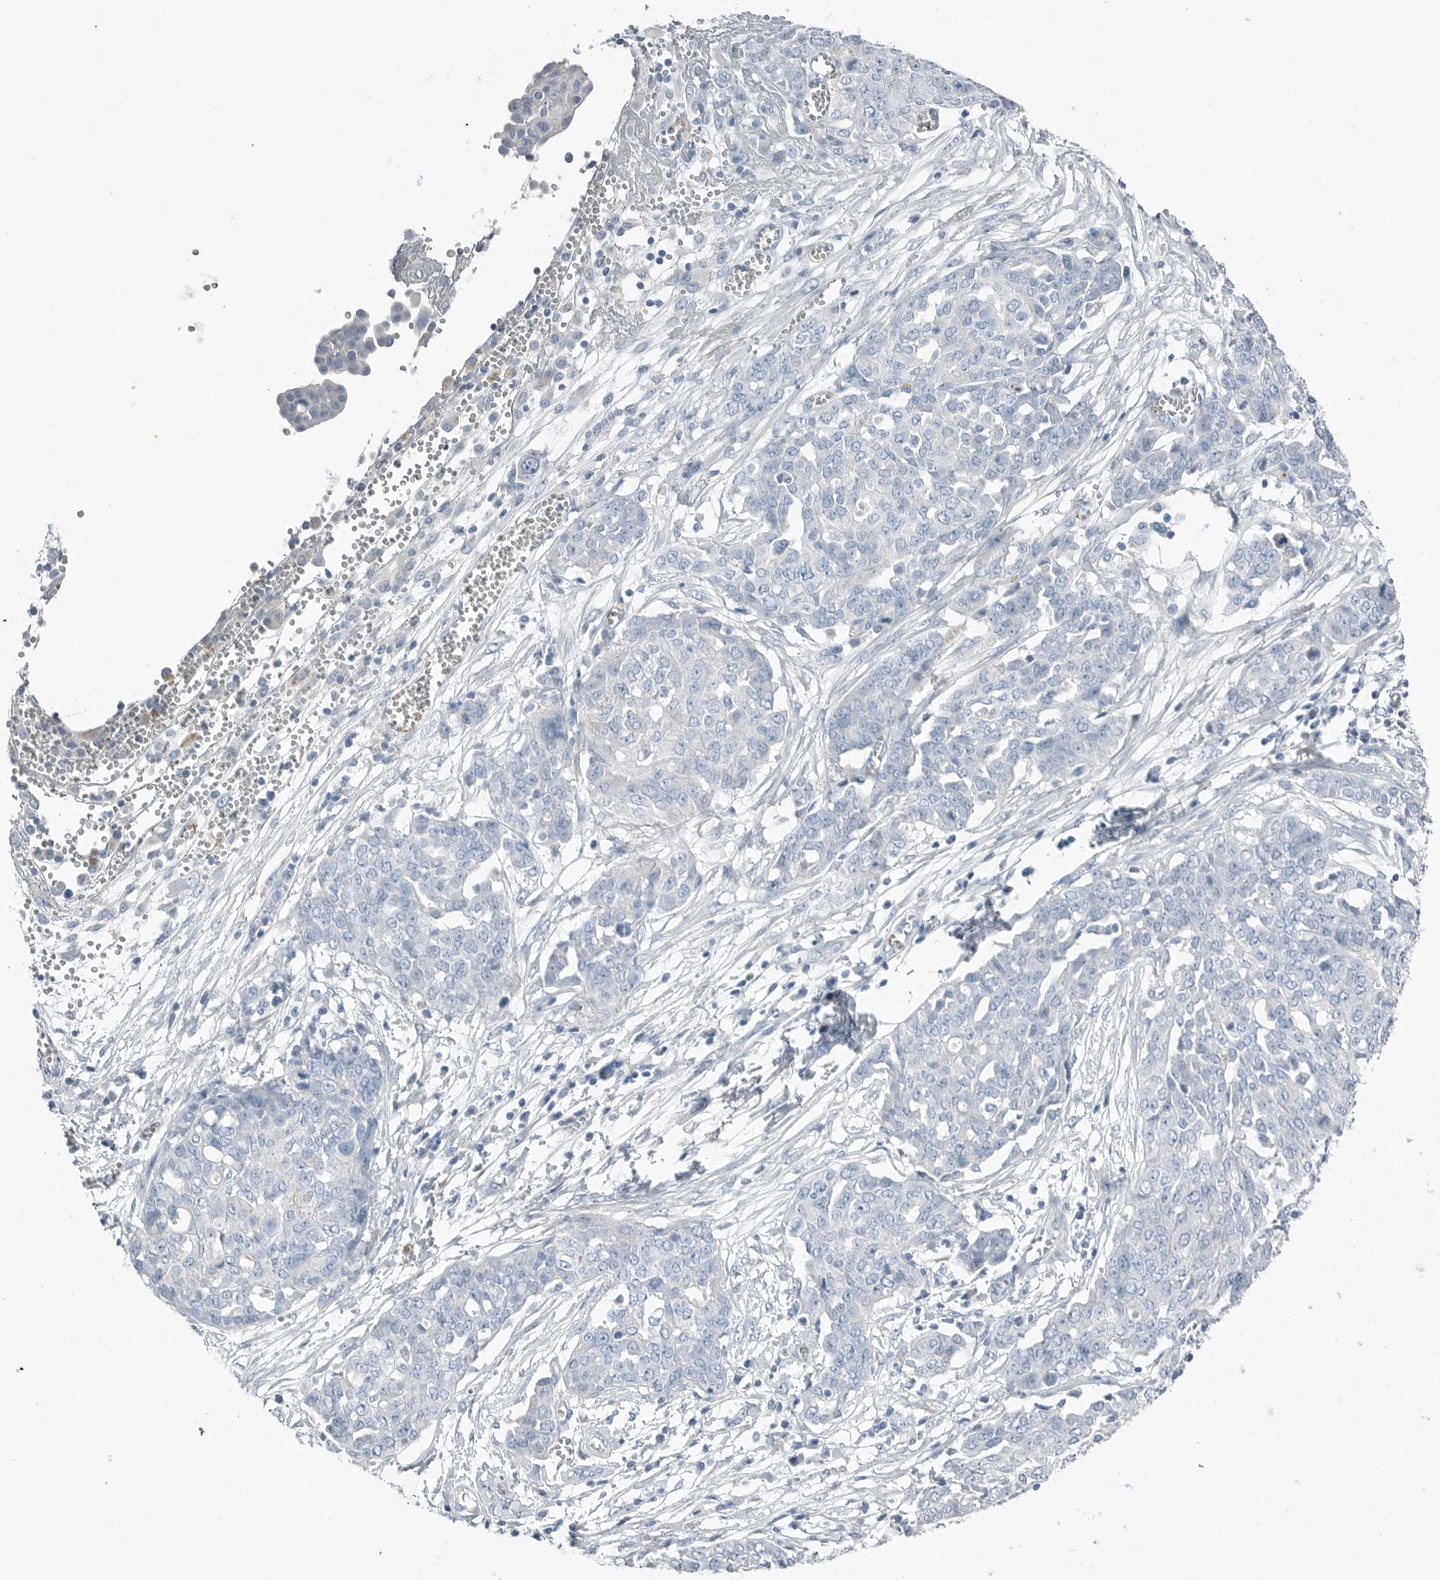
{"staining": {"intensity": "negative", "quantity": "none", "location": "none"}, "tissue": "ovarian cancer", "cell_type": "Tumor cells", "image_type": "cancer", "snomed": [{"axis": "morphology", "description": "Cystadenocarcinoma, serous, NOS"}, {"axis": "topography", "description": "Soft tissue"}, {"axis": "topography", "description": "Ovary"}], "caption": "A high-resolution histopathology image shows IHC staining of ovarian serous cystadenocarcinoma, which shows no significant positivity in tumor cells. (Stains: DAB (3,3'-diaminobenzidine) immunohistochemistry (IHC) with hematoxylin counter stain, Microscopy: brightfield microscopy at high magnification).", "gene": "SERPINB7", "patient": {"sex": "female", "age": 57}}